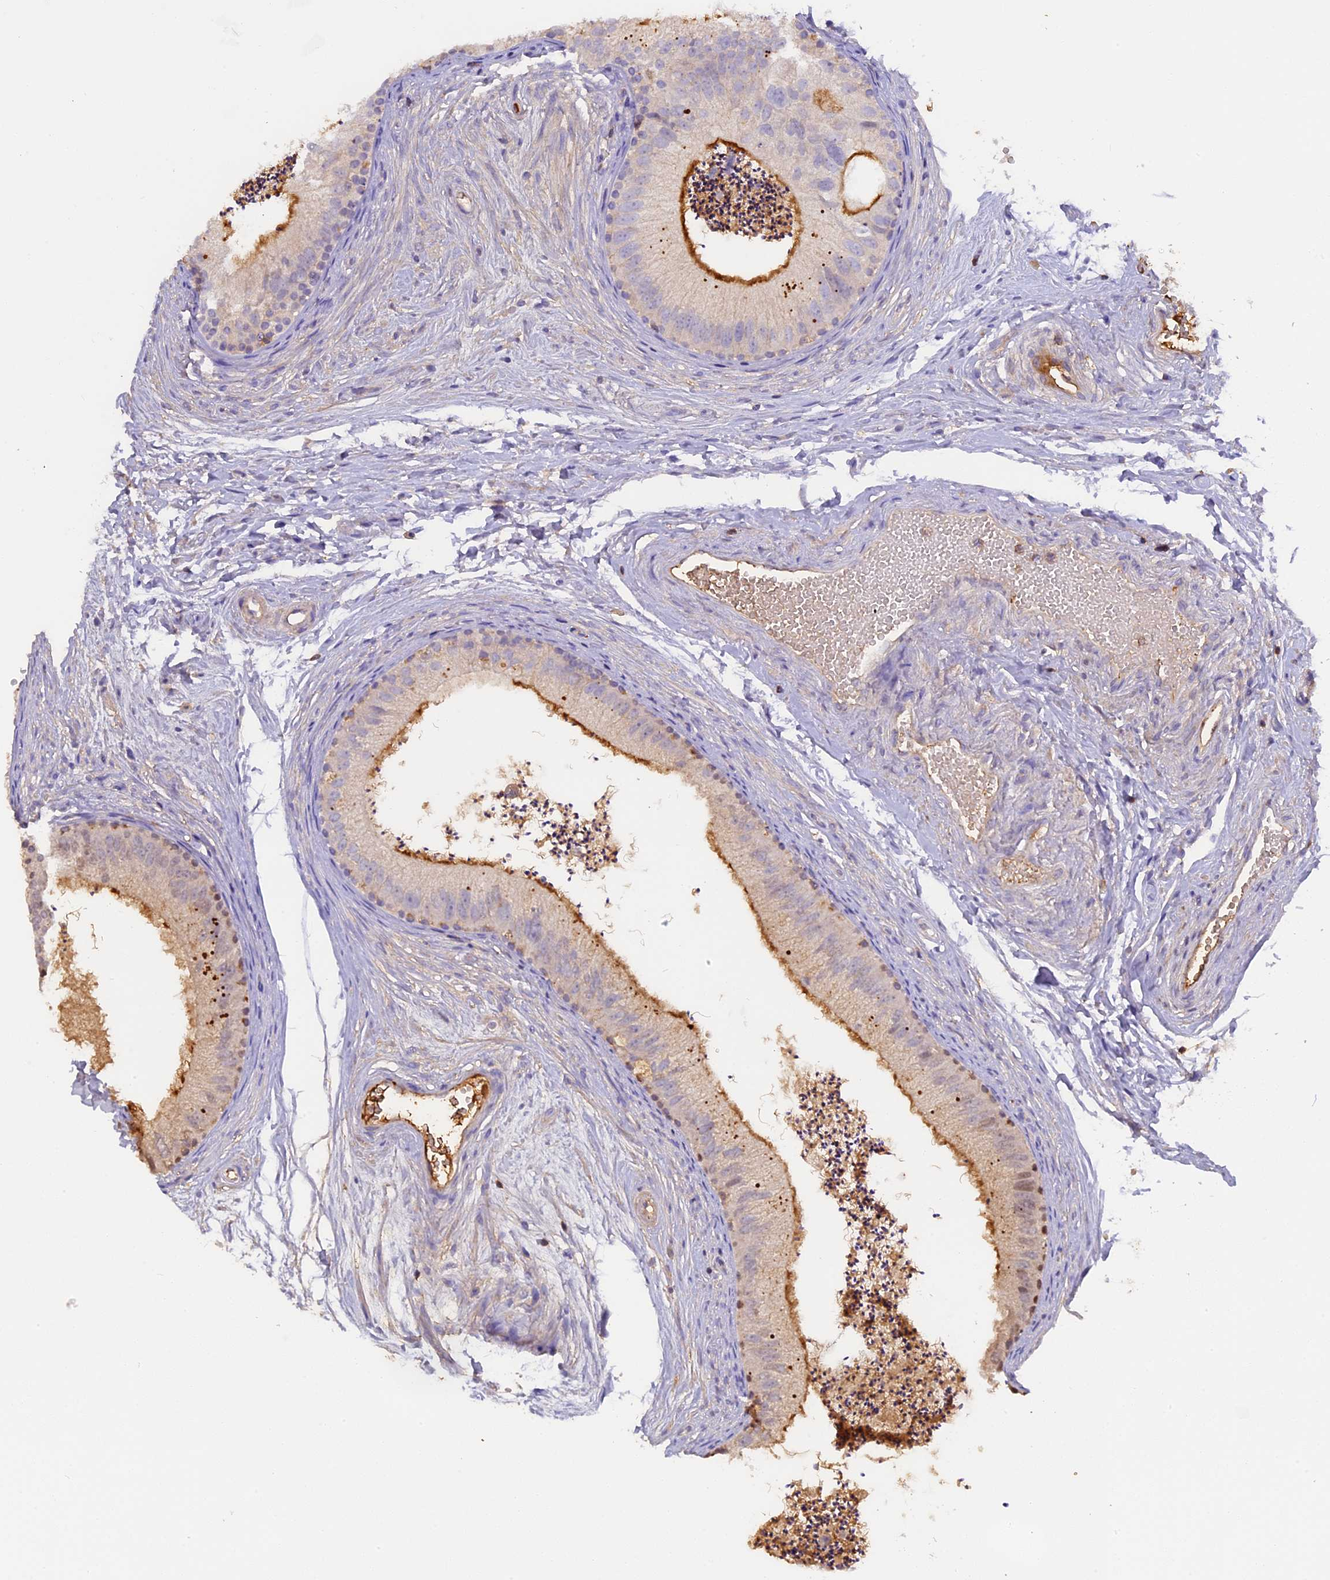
{"staining": {"intensity": "moderate", "quantity": ">75%", "location": "cytoplasmic/membranous"}, "tissue": "epididymis", "cell_type": "Glandular cells", "image_type": "normal", "snomed": [{"axis": "morphology", "description": "Normal tissue, NOS"}, {"axis": "topography", "description": "Epididymis"}], "caption": "Brown immunohistochemical staining in normal human epididymis exhibits moderate cytoplasmic/membranous positivity in about >75% of glandular cells. The staining was performed using DAB (3,3'-diaminobenzidine), with brown indicating positive protein expression. Nuclei are stained blue with hematoxylin.", "gene": "CFAP119", "patient": {"sex": "male", "age": 56}}